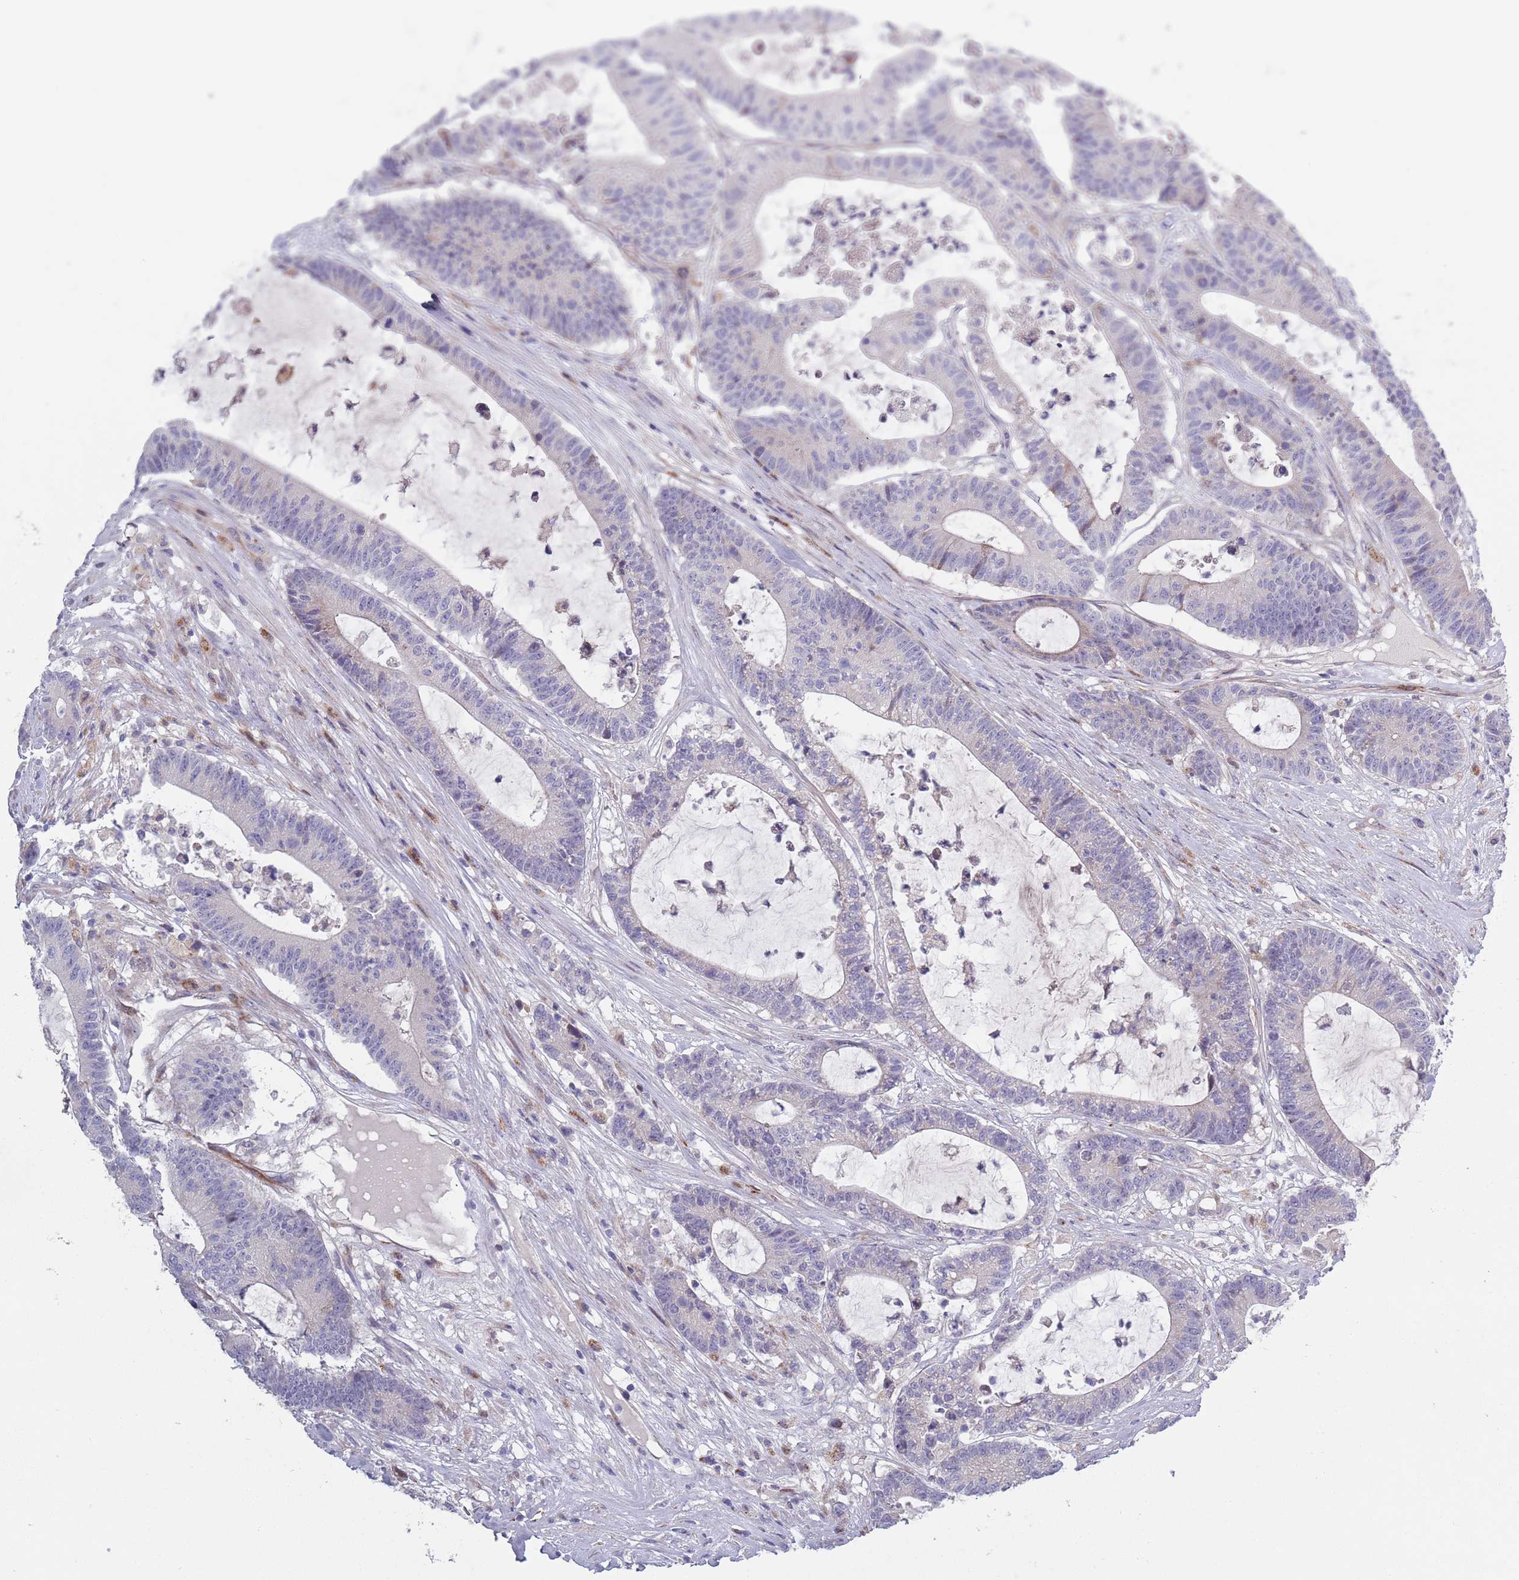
{"staining": {"intensity": "negative", "quantity": "none", "location": "none"}, "tissue": "colorectal cancer", "cell_type": "Tumor cells", "image_type": "cancer", "snomed": [{"axis": "morphology", "description": "Adenocarcinoma, NOS"}, {"axis": "topography", "description": "Colon"}], "caption": "A high-resolution photomicrograph shows immunohistochemistry (IHC) staining of colorectal cancer (adenocarcinoma), which exhibits no significant positivity in tumor cells.", "gene": "TYW1", "patient": {"sex": "female", "age": 84}}